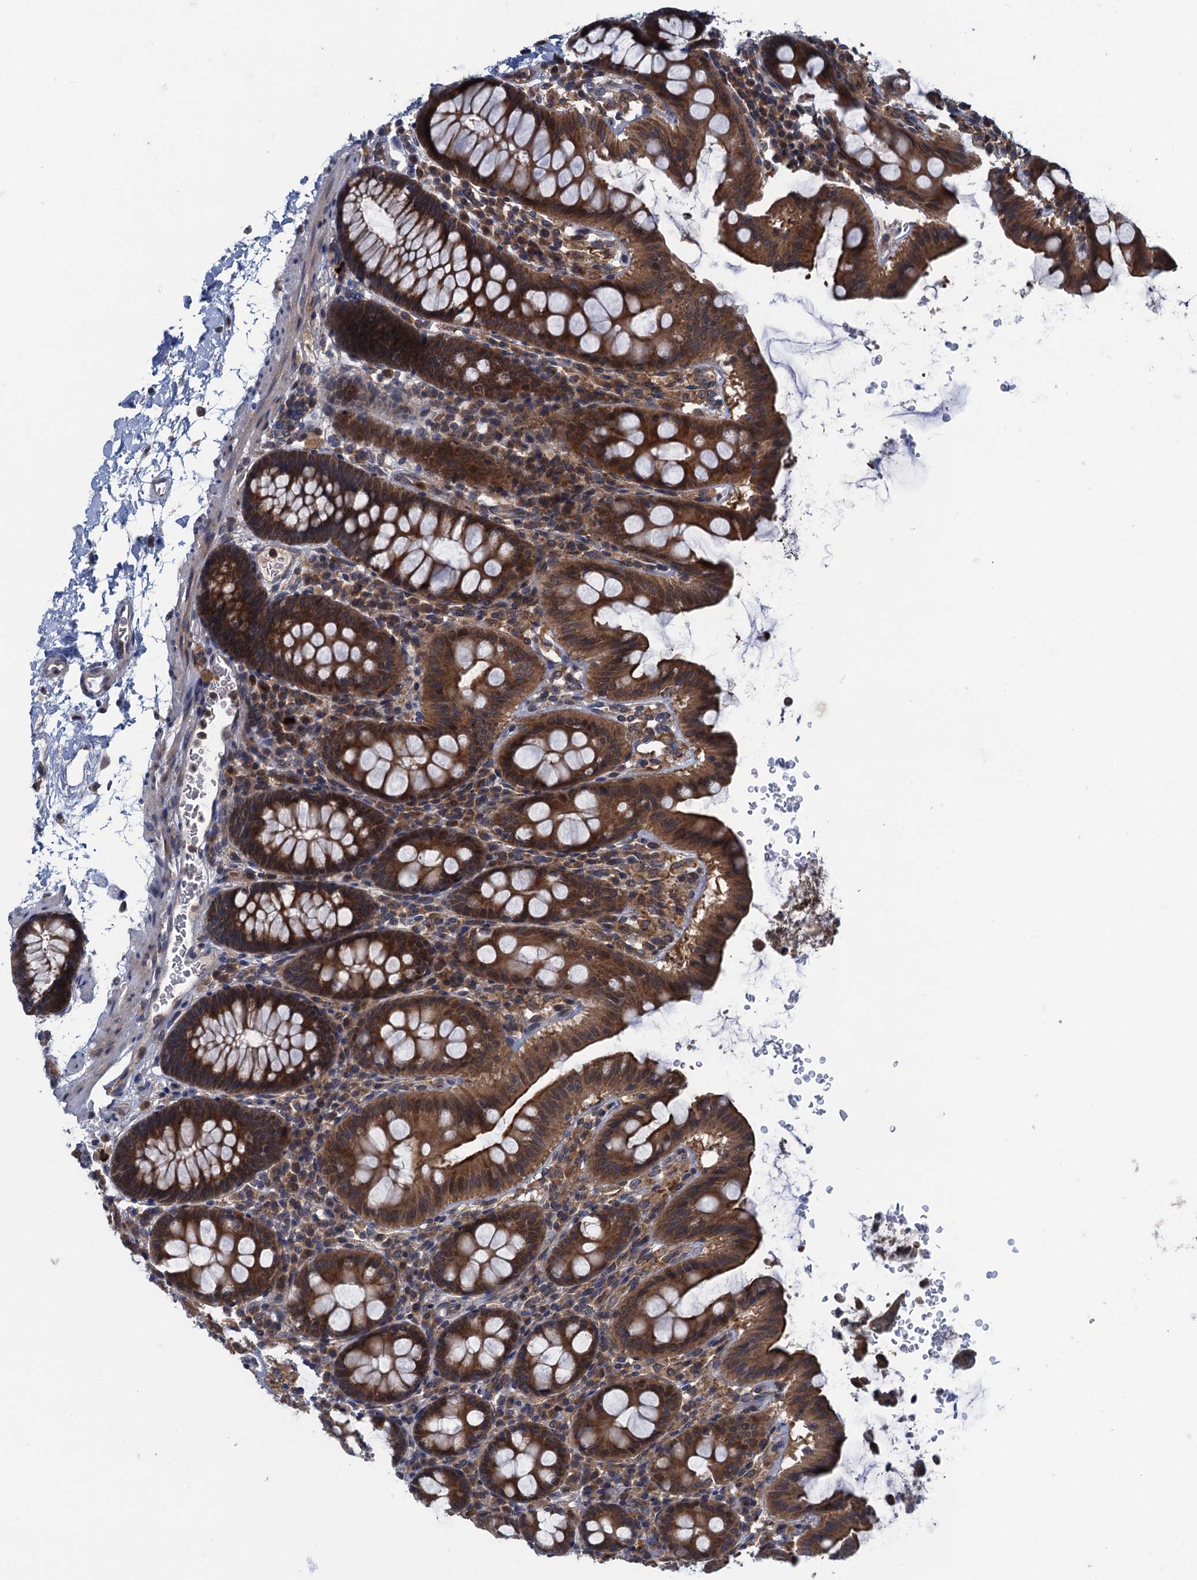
{"staining": {"intensity": "weak", "quantity": ">75%", "location": "cytoplasmic/membranous"}, "tissue": "colon", "cell_type": "Endothelial cells", "image_type": "normal", "snomed": [{"axis": "morphology", "description": "Normal tissue, NOS"}, {"axis": "topography", "description": "Colon"}], "caption": "Immunohistochemistry (IHC) (DAB) staining of normal human colon displays weak cytoplasmic/membranous protein staining in about >75% of endothelial cells.", "gene": "CNTN5", "patient": {"sex": "male", "age": 75}}